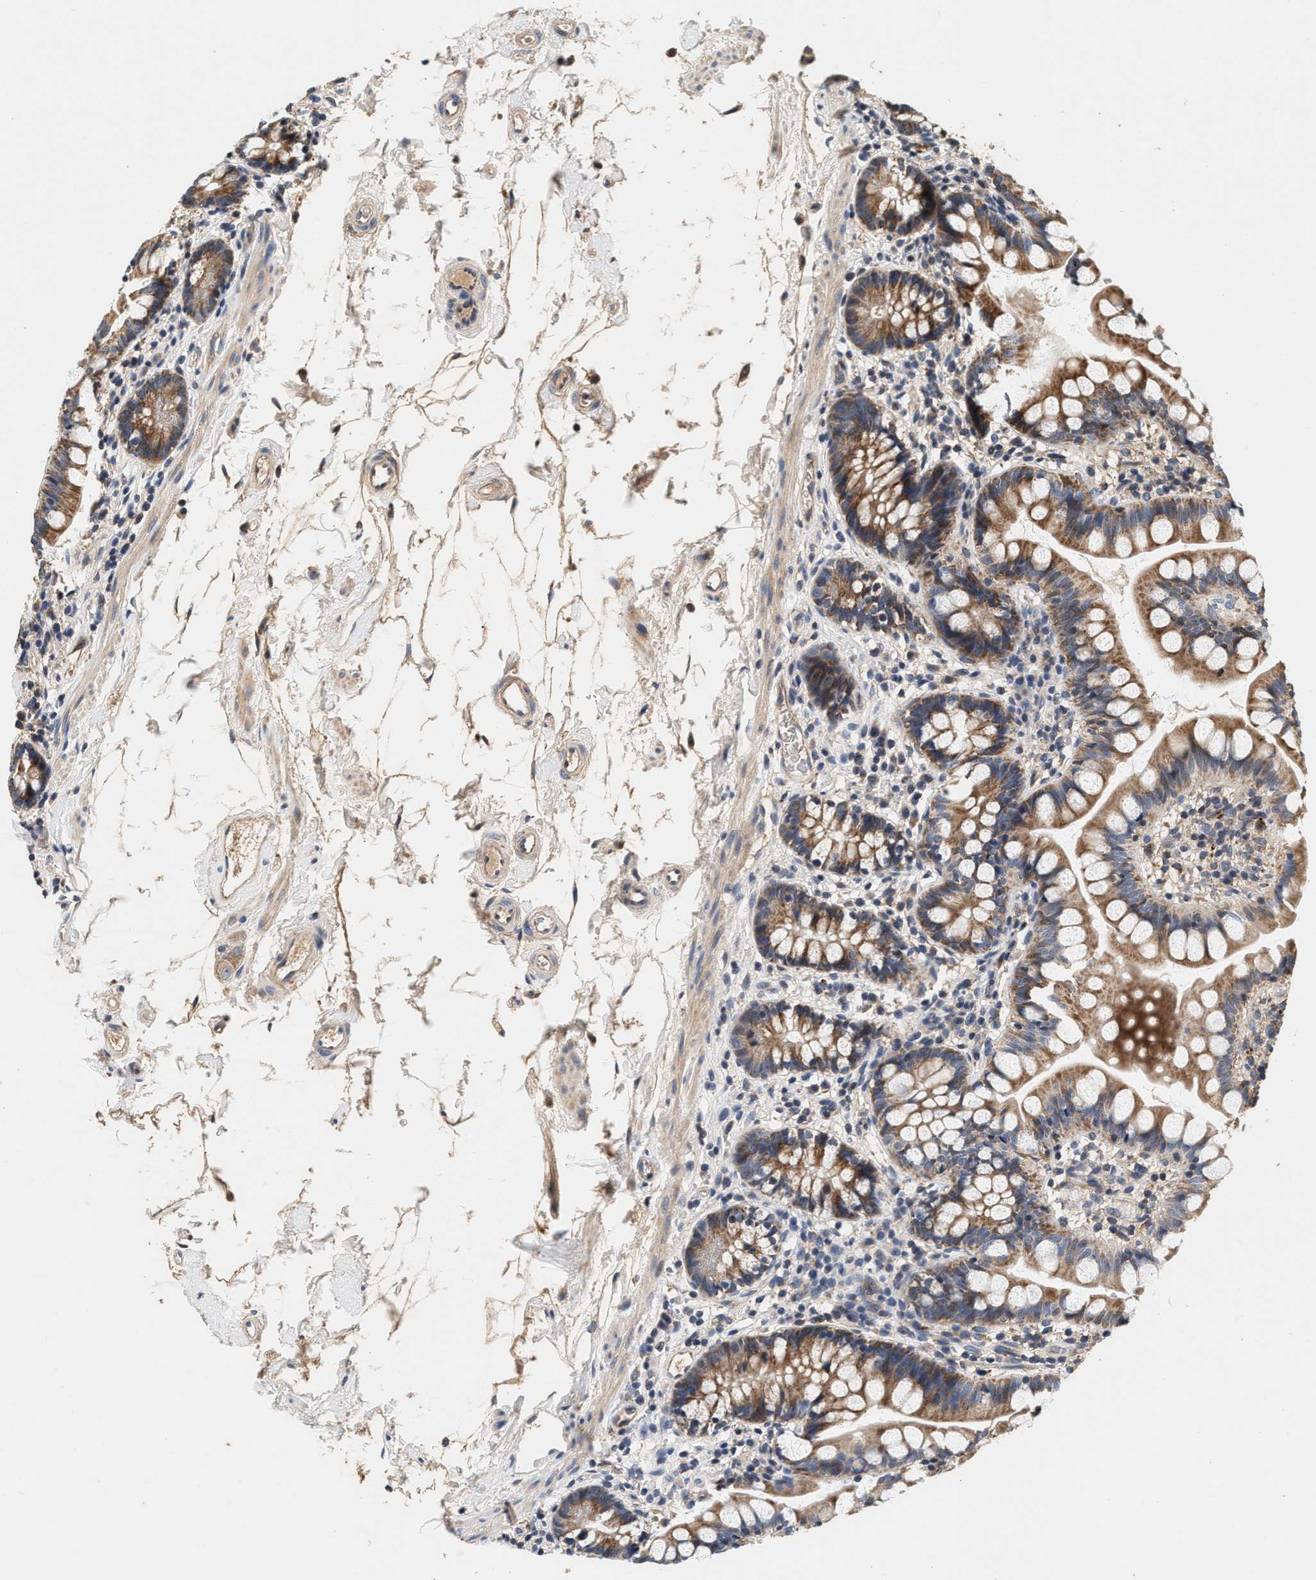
{"staining": {"intensity": "moderate", "quantity": "25%-75%", "location": "cytoplasmic/membranous"}, "tissue": "small intestine", "cell_type": "Glandular cells", "image_type": "normal", "snomed": [{"axis": "morphology", "description": "Normal tissue, NOS"}, {"axis": "topography", "description": "Small intestine"}], "caption": "This photomicrograph demonstrates immunohistochemistry staining of unremarkable small intestine, with medium moderate cytoplasmic/membranous positivity in about 25%-75% of glandular cells.", "gene": "PTGR3", "patient": {"sex": "female", "age": 84}}